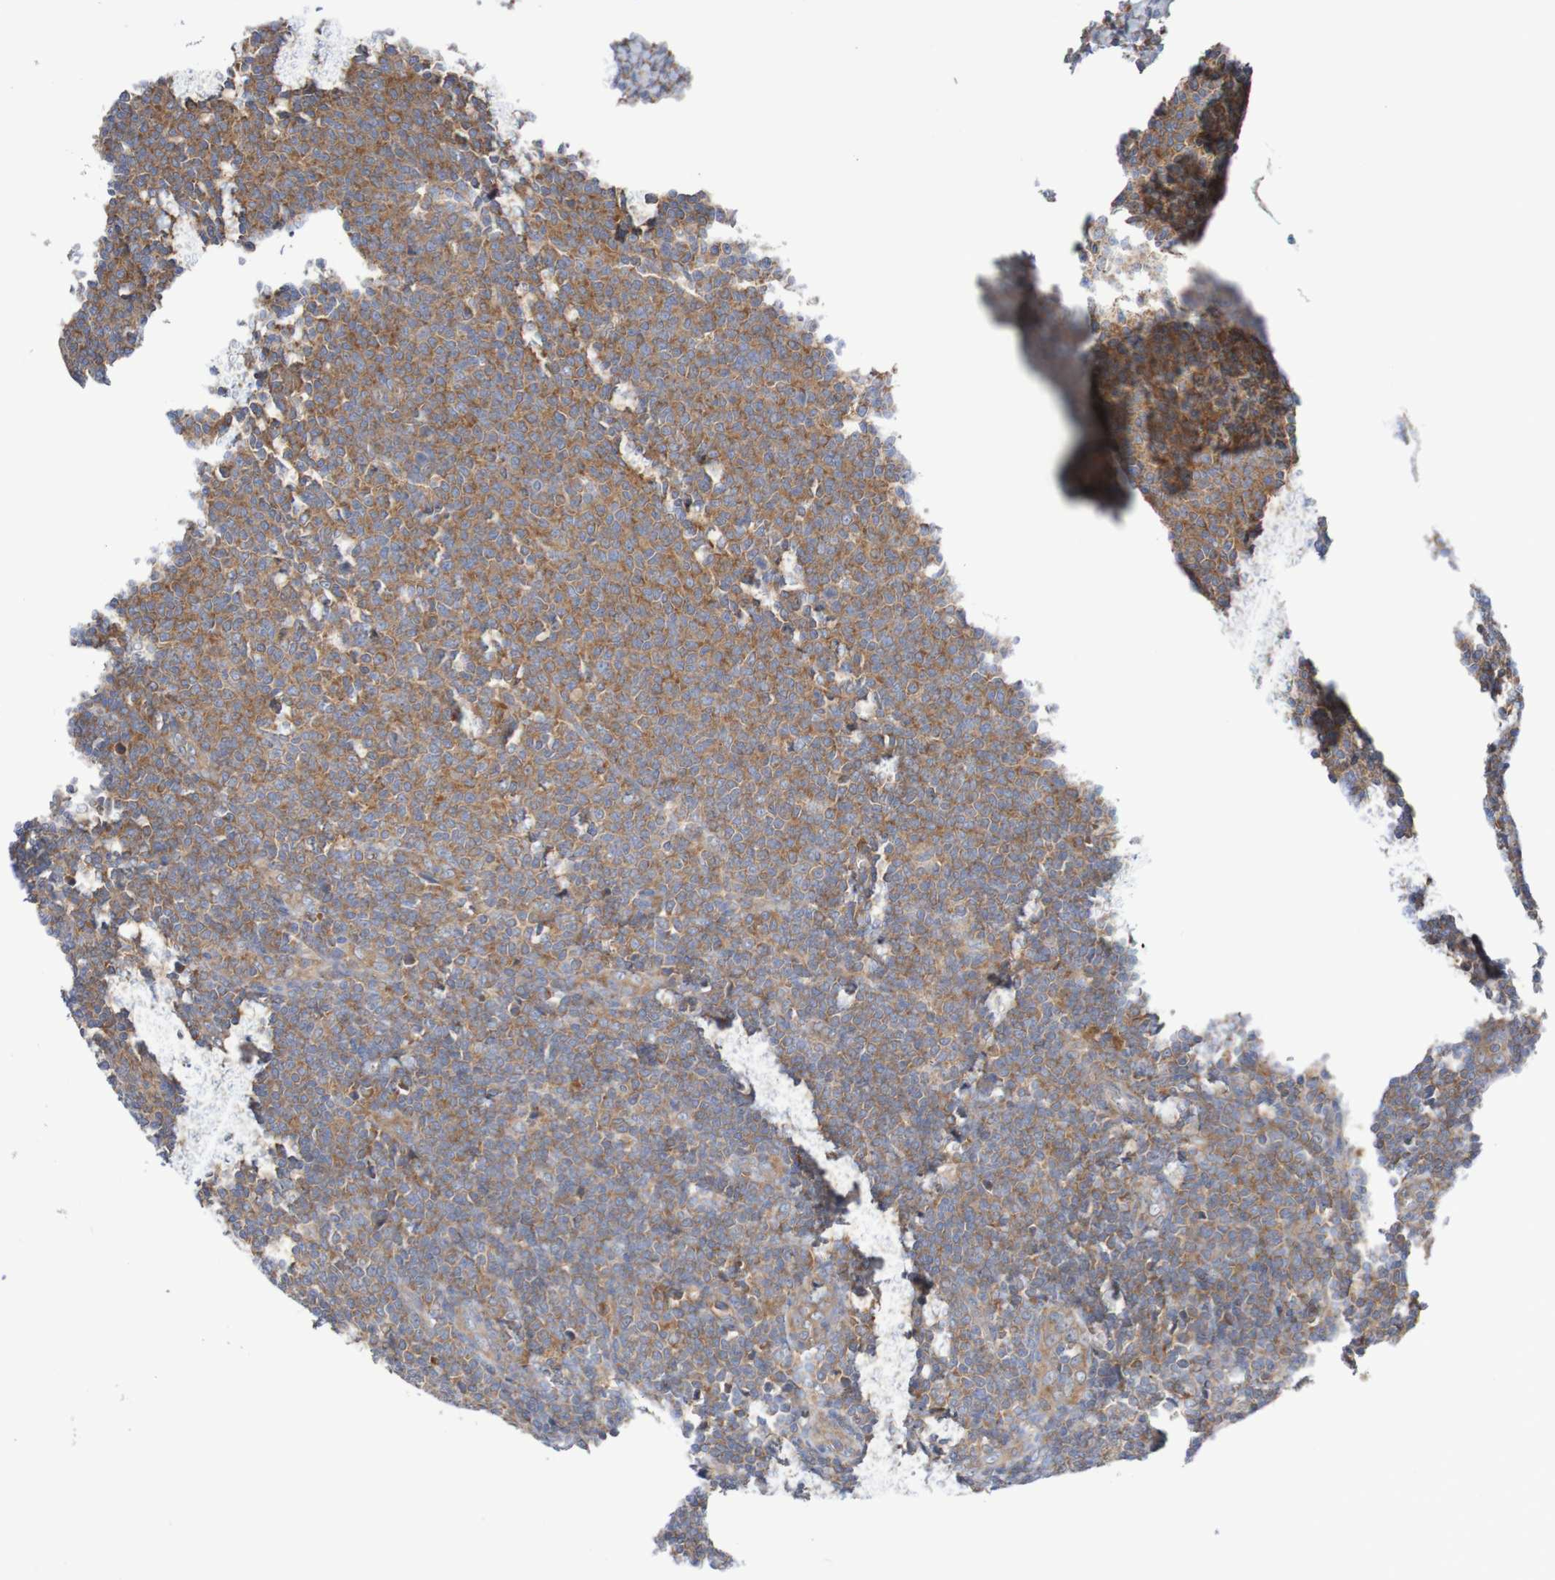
{"staining": {"intensity": "moderate", "quantity": "25%-75%", "location": "cytoplasmic/membranous"}, "tissue": "lymphoma", "cell_type": "Tumor cells", "image_type": "cancer", "snomed": [{"axis": "morphology", "description": "Malignant lymphoma, non-Hodgkin's type, Low grade"}, {"axis": "topography", "description": "Lymph node"}], "caption": "About 25%-75% of tumor cells in human lymphoma exhibit moderate cytoplasmic/membranous protein staining as visualized by brown immunohistochemical staining.", "gene": "LRRC47", "patient": {"sex": "male", "age": 66}}